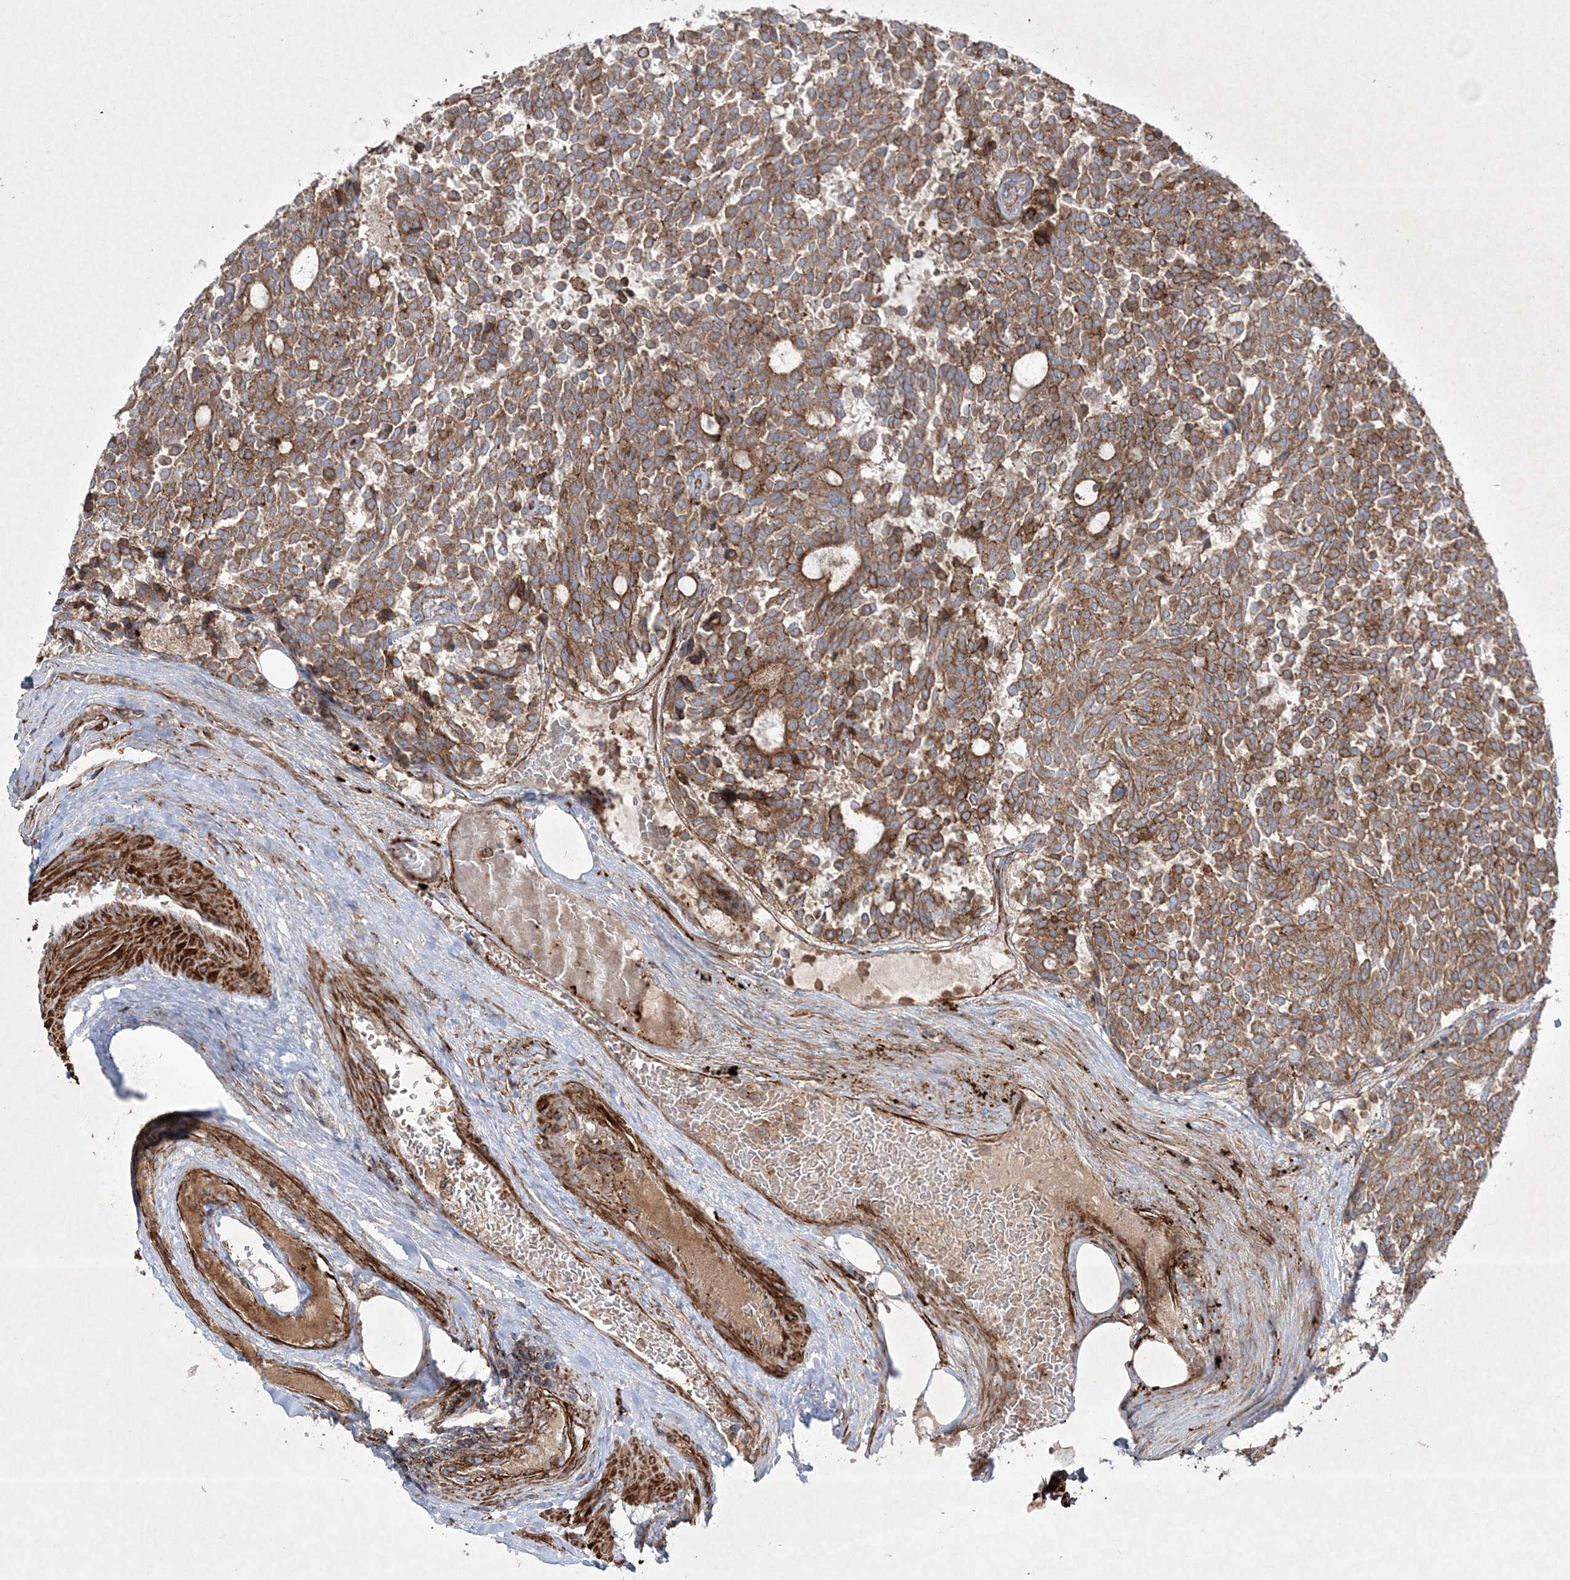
{"staining": {"intensity": "moderate", "quantity": ">75%", "location": "cytoplasmic/membranous"}, "tissue": "carcinoid", "cell_type": "Tumor cells", "image_type": "cancer", "snomed": [{"axis": "morphology", "description": "Carcinoid, malignant, NOS"}, {"axis": "topography", "description": "Pancreas"}], "caption": "Immunohistochemistry (IHC) micrograph of human carcinoid stained for a protein (brown), which exhibits medium levels of moderate cytoplasmic/membranous expression in approximately >75% of tumor cells.", "gene": "RICTOR", "patient": {"sex": "female", "age": 54}}